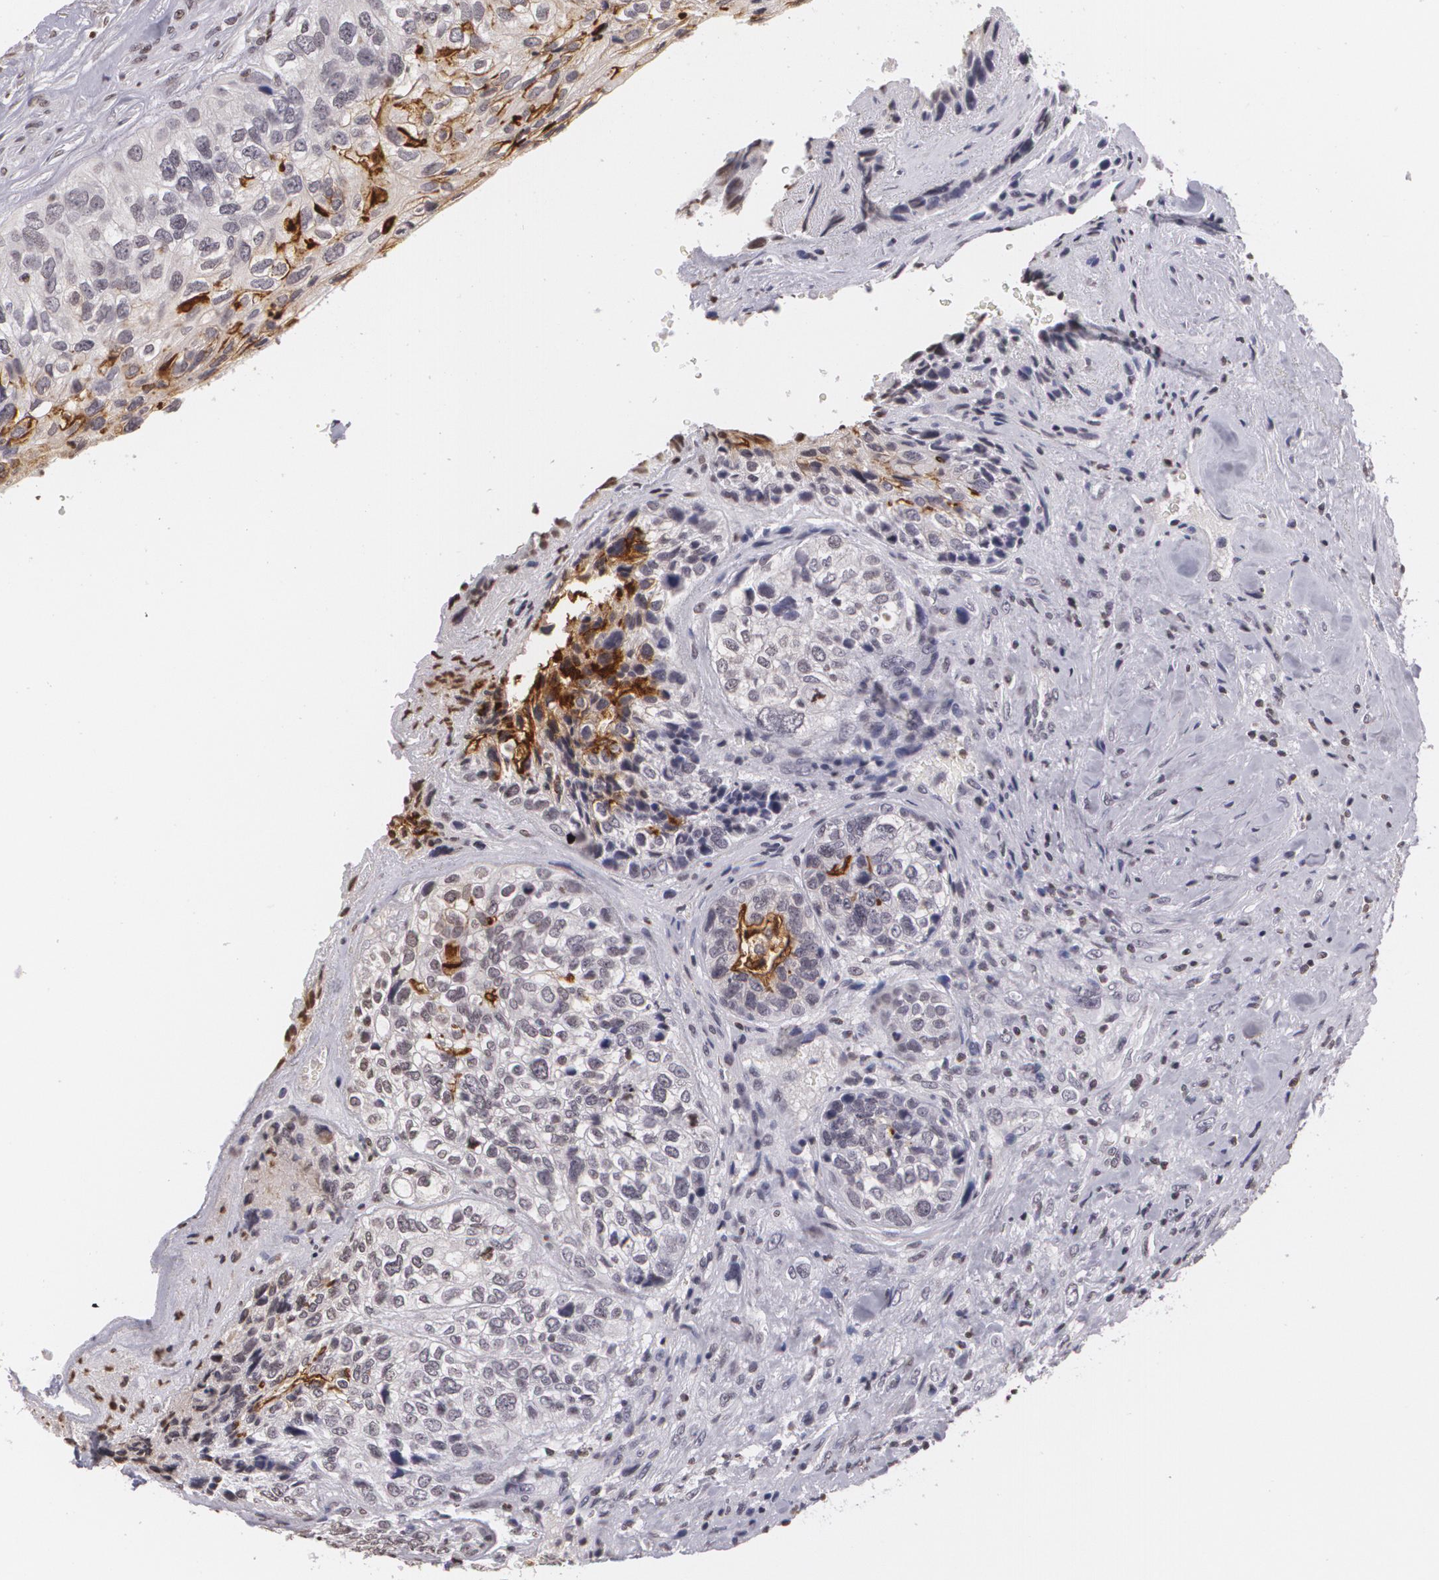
{"staining": {"intensity": "moderate", "quantity": "<25%", "location": "cytoplasmic/membranous"}, "tissue": "breast cancer", "cell_type": "Tumor cells", "image_type": "cancer", "snomed": [{"axis": "morphology", "description": "Neoplasm, malignant, NOS"}, {"axis": "topography", "description": "Breast"}], "caption": "Immunohistochemical staining of breast cancer exhibits moderate cytoplasmic/membranous protein expression in approximately <25% of tumor cells. The staining was performed using DAB (3,3'-diaminobenzidine) to visualize the protein expression in brown, while the nuclei were stained in blue with hematoxylin (Magnification: 20x).", "gene": "MUC1", "patient": {"sex": "female", "age": 50}}